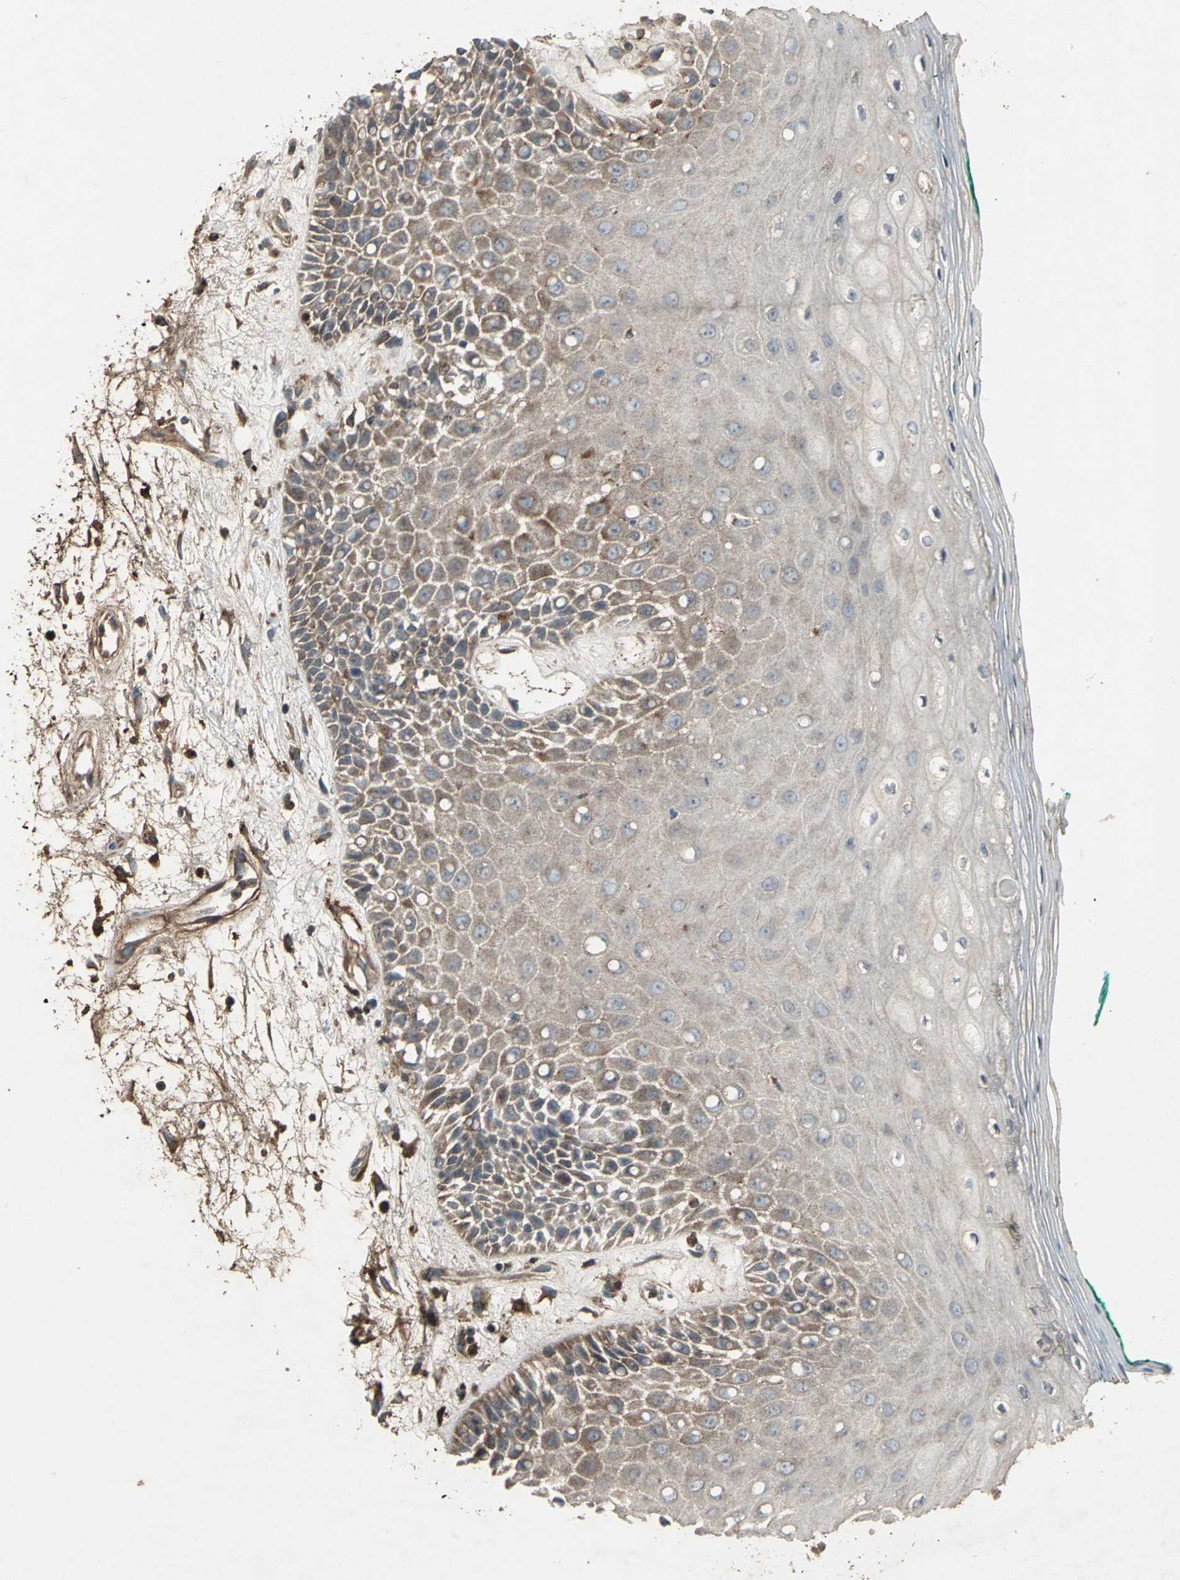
{"staining": {"intensity": "moderate", "quantity": "25%-75%", "location": "cytoplasmic/membranous"}, "tissue": "oral mucosa", "cell_type": "Squamous epithelial cells", "image_type": "normal", "snomed": [{"axis": "morphology", "description": "Normal tissue, NOS"}, {"axis": "morphology", "description": "Squamous cell carcinoma, NOS"}, {"axis": "topography", "description": "Skeletal muscle"}, {"axis": "topography", "description": "Oral tissue"}, {"axis": "topography", "description": "Head-Neck"}], "caption": "Human oral mucosa stained for a protein (brown) reveals moderate cytoplasmic/membranous positive positivity in approximately 25%-75% of squamous epithelial cells.", "gene": "SEPTIN4", "patient": {"sex": "female", "age": 84}}